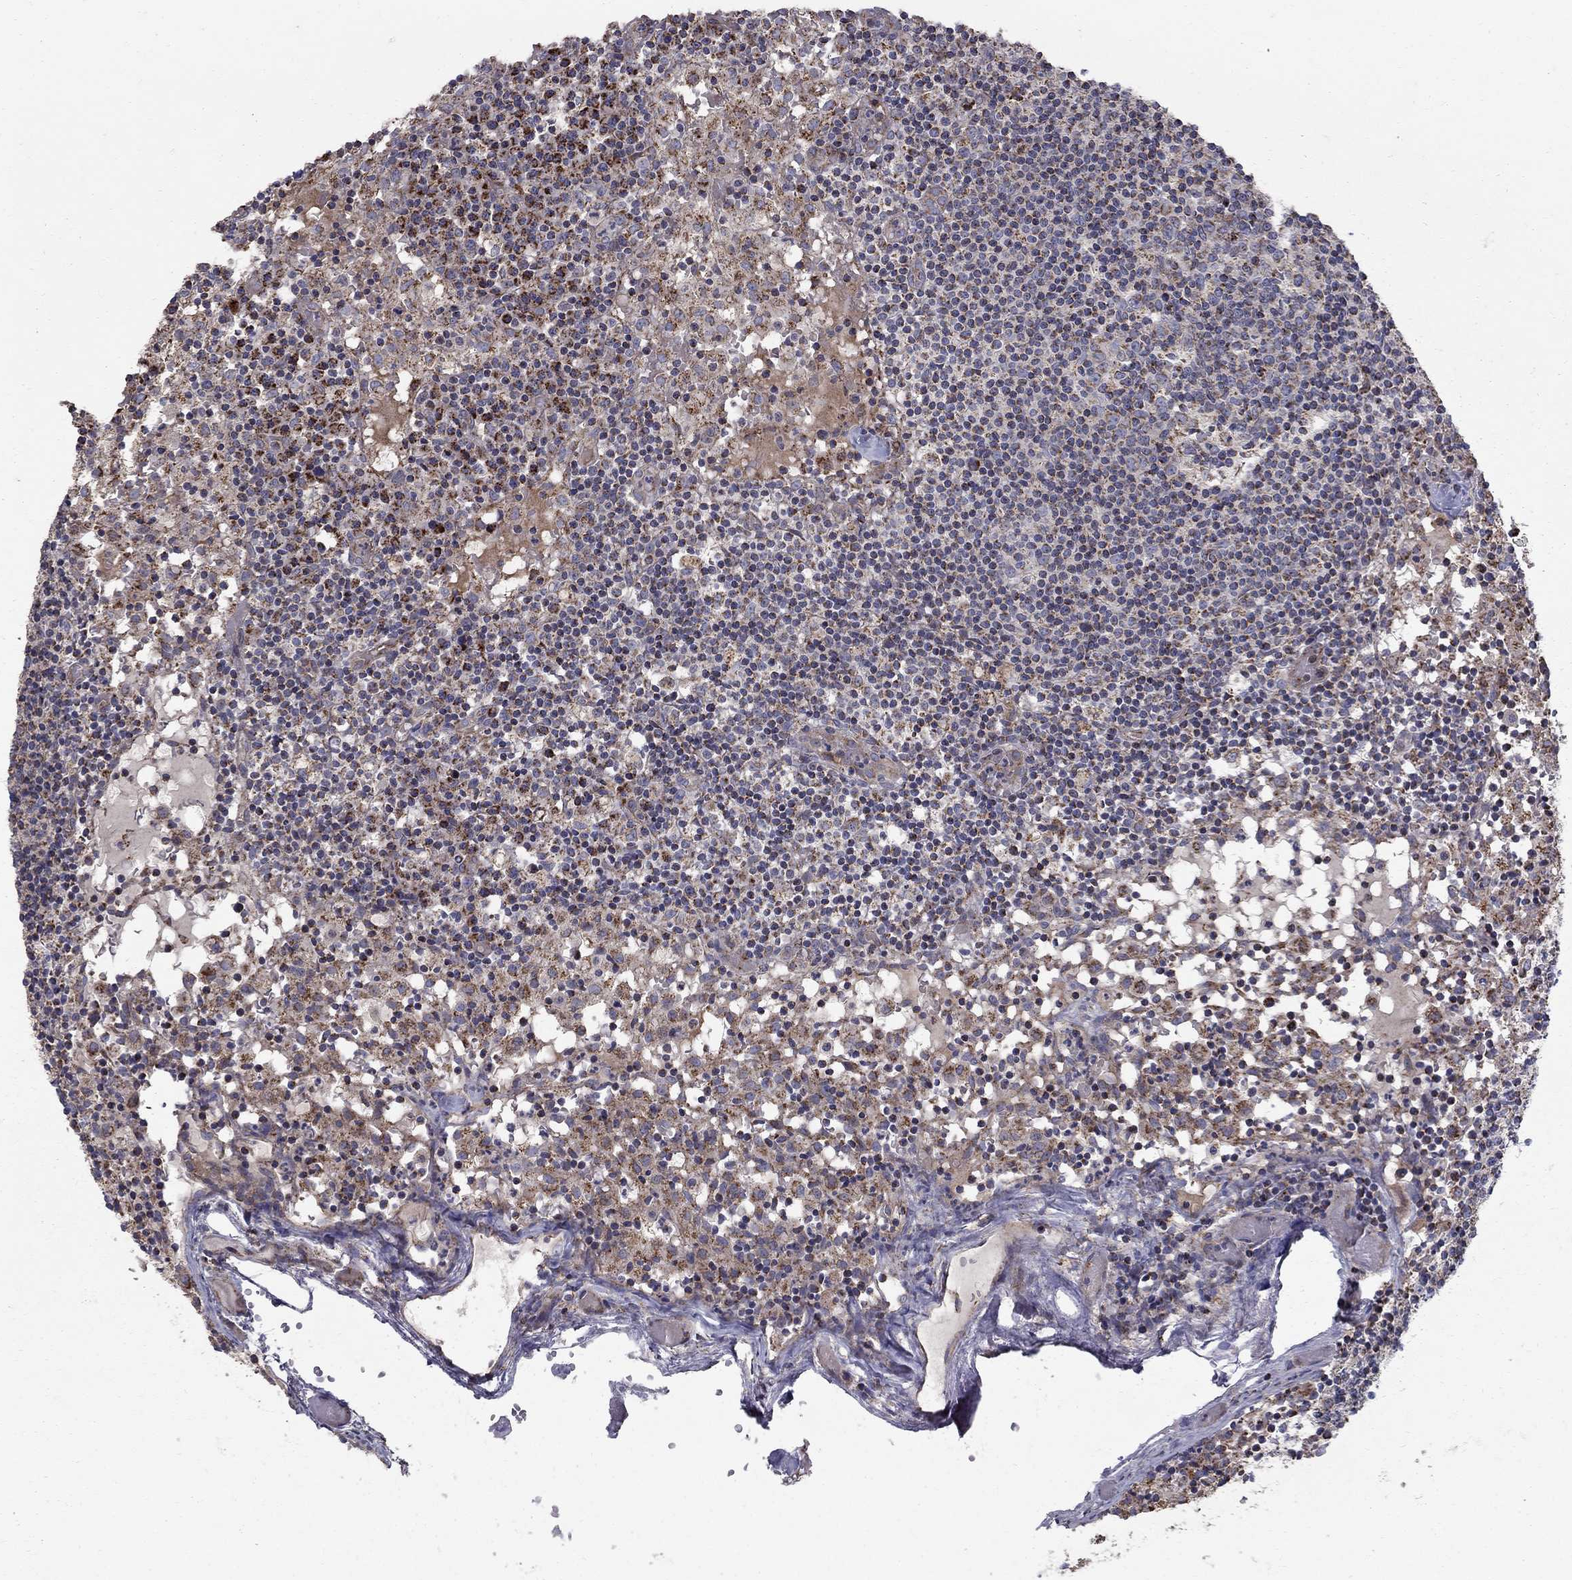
{"staining": {"intensity": "moderate", "quantity": "<25%", "location": "cytoplasmic/membranous"}, "tissue": "lymph node", "cell_type": "Non-germinal center cells", "image_type": "normal", "snomed": [{"axis": "morphology", "description": "Normal tissue, NOS"}, {"axis": "topography", "description": "Lymph node"}], "caption": "This image demonstrates immunohistochemistry staining of normal human lymph node, with low moderate cytoplasmic/membranous positivity in about <25% of non-germinal center cells.", "gene": "NDUFS8", "patient": {"sex": "male", "age": 62}}